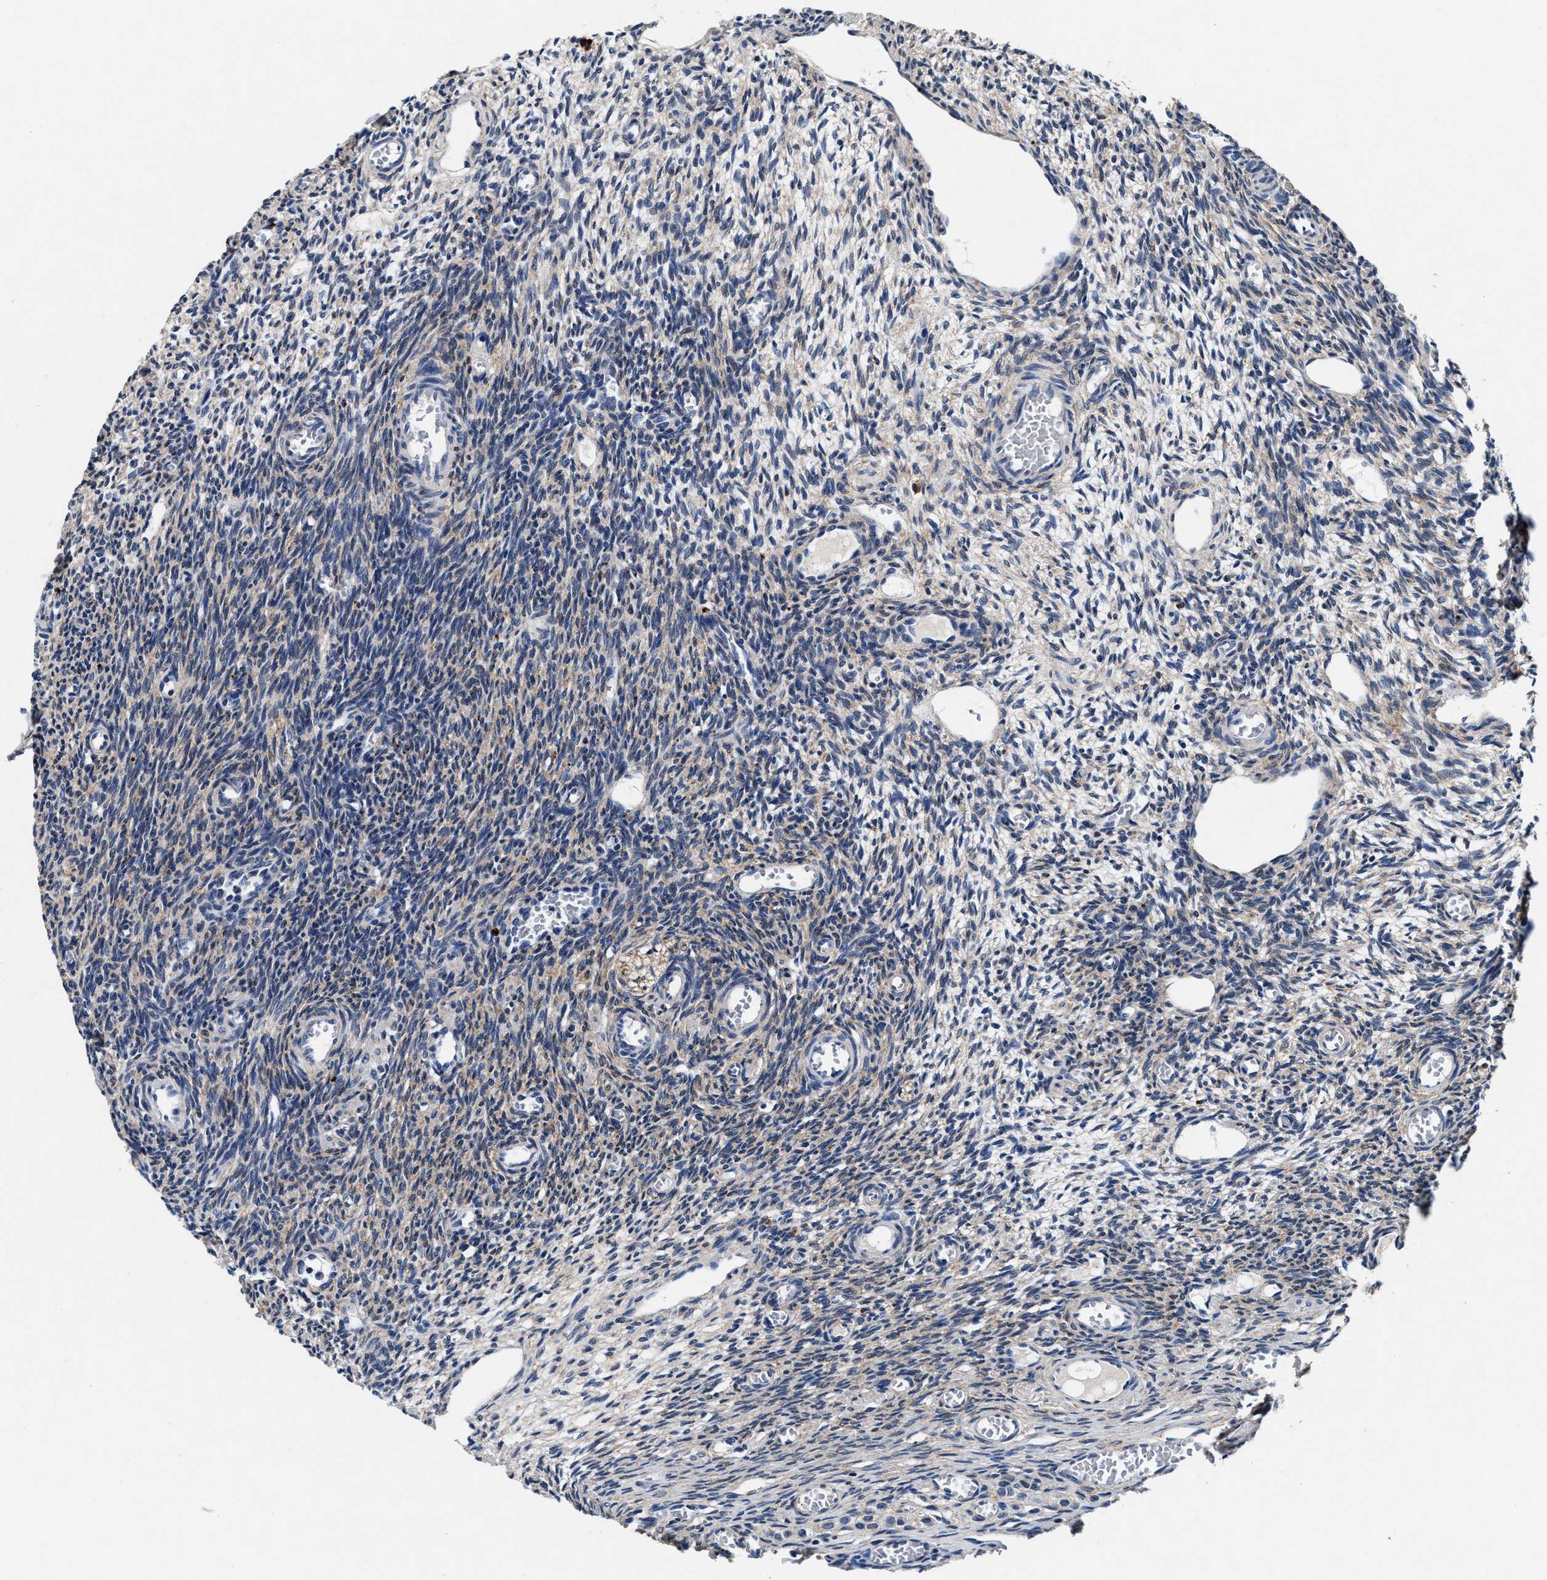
{"staining": {"intensity": "weak", "quantity": "25%-75%", "location": "cytoplasmic/membranous"}, "tissue": "ovary", "cell_type": "Ovarian stroma cells", "image_type": "normal", "snomed": [{"axis": "morphology", "description": "Normal tissue, NOS"}, {"axis": "topography", "description": "Ovary"}], "caption": "A brown stain labels weak cytoplasmic/membranous staining of a protein in ovarian stroma cells of normal human ovary. Nuclei are stained in blue.", "gene": "SLC8A1", "patient": {"sex": "female", "age": 27}}